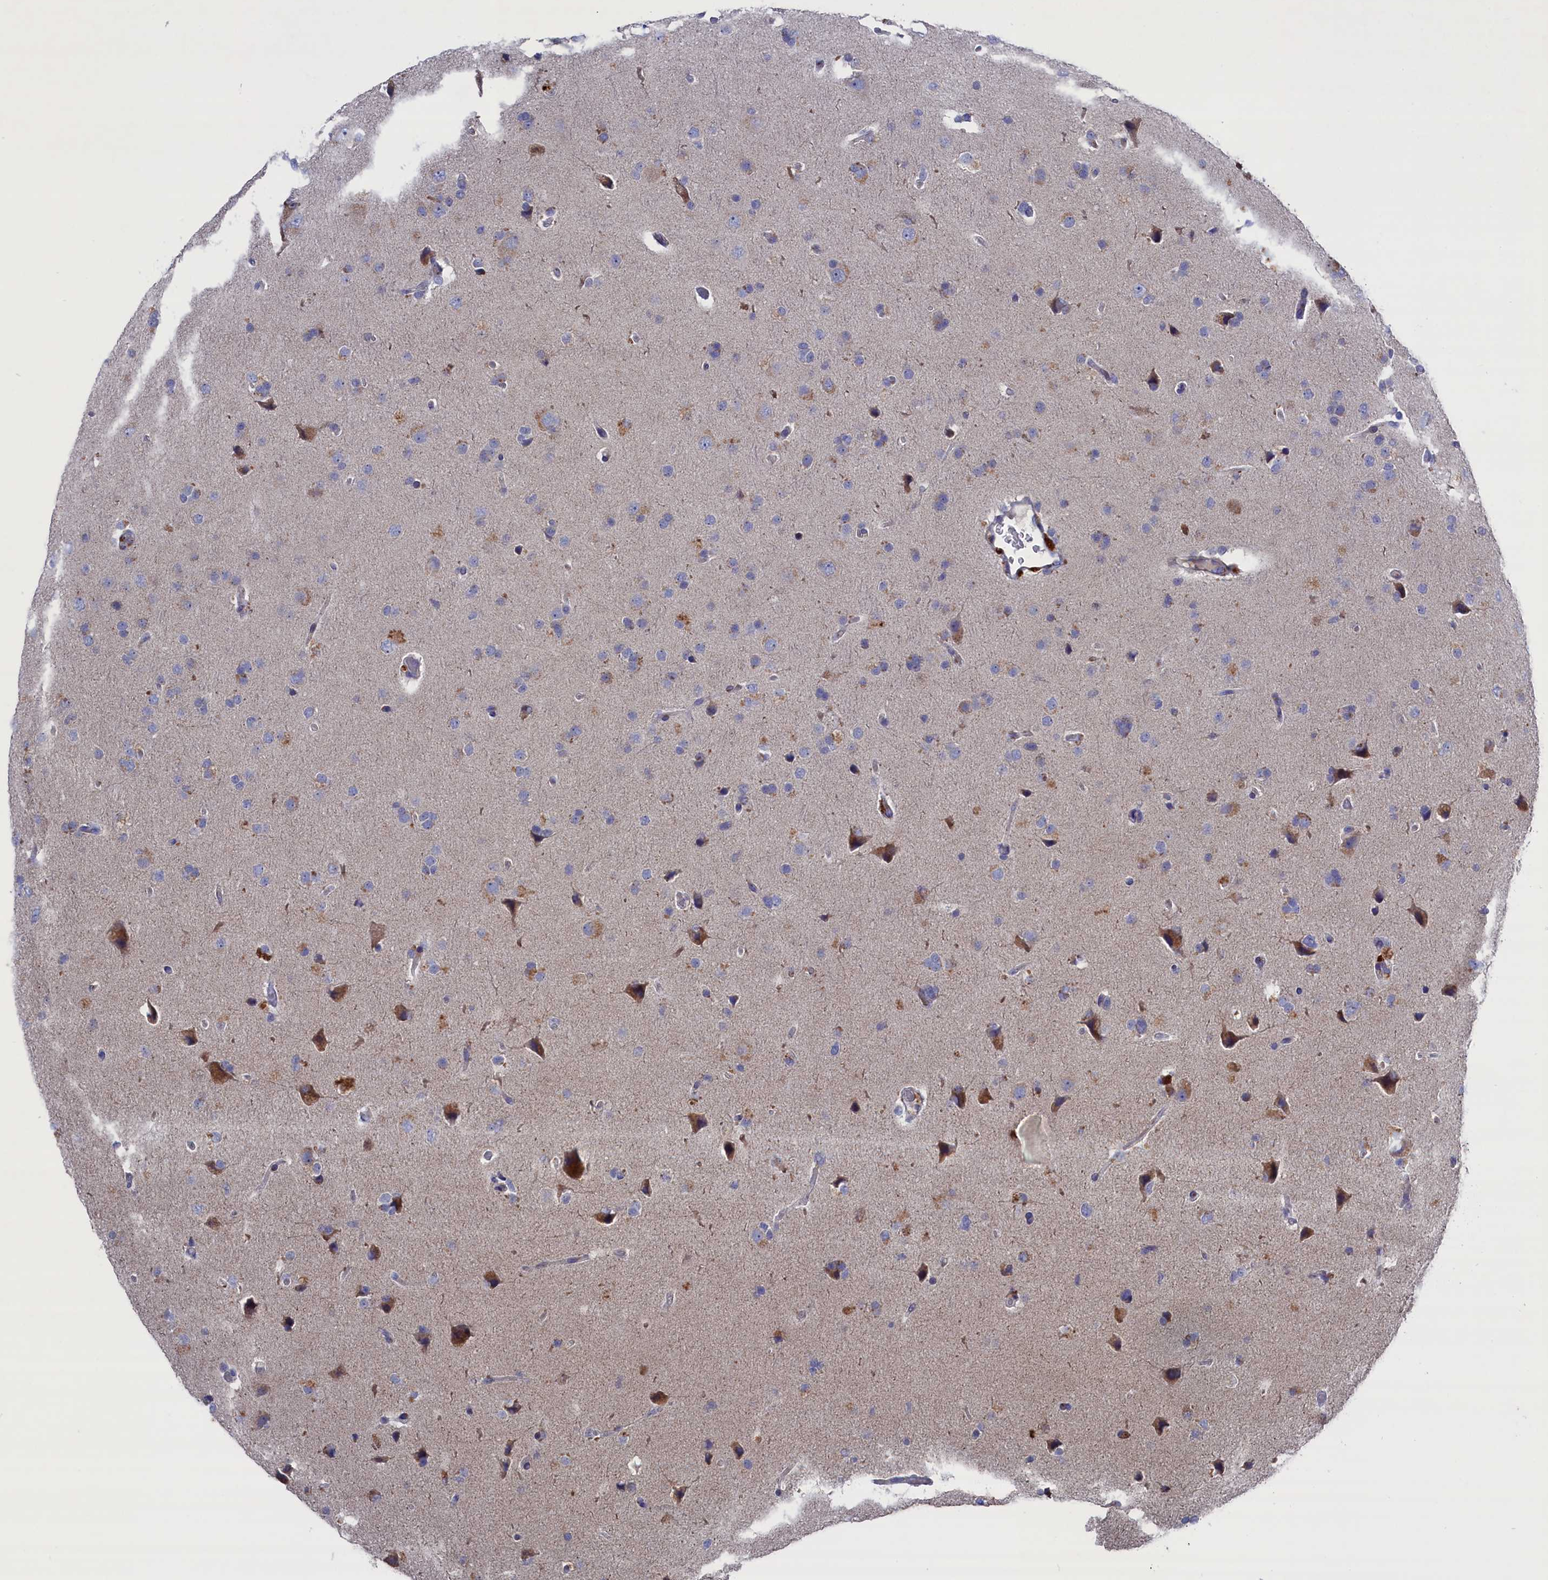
{"staining": {"intensity": "negative", "quantity": "none", "location": "none"}, "tissue": "glioma", "cell_type": "Tumor cells", "image_type": "cancer", "snomed": [{"axis": "morphology", "description": "Glioma, malignant, High grade"}, {"axis": "topography", "description": "Brain"}], "caption": "DAB immunohistochemical staining of human glioma reveals no significant expression in tumor cells.", "gene": "GPR108", "patient": {"sex": "male", "age": 72}}